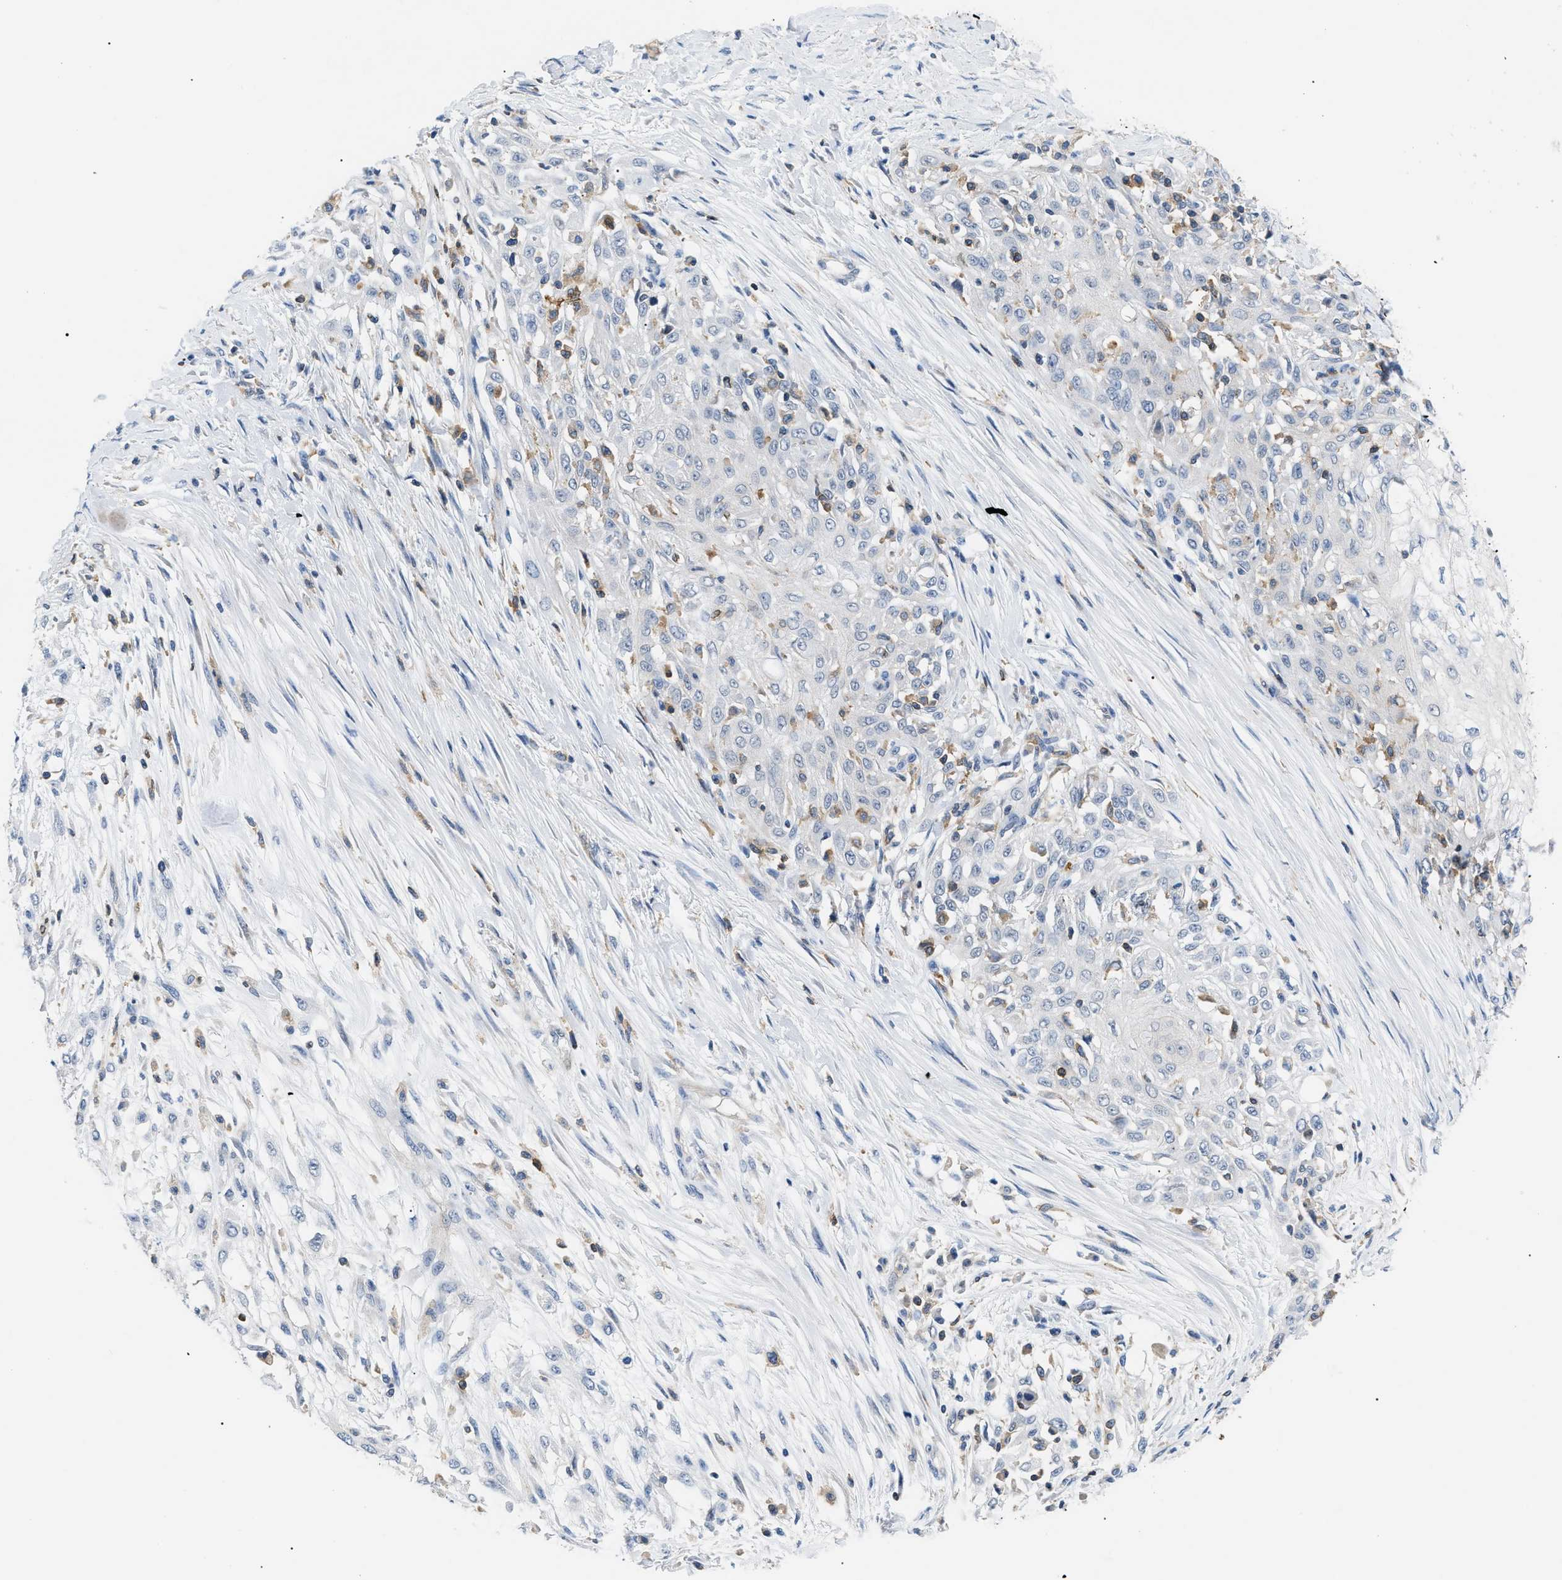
{"staining": {"intensity": "negative", "quantity": "none", "location": "none"}, "tissue": "skin cancer", "cell_type": "Tumor cells", "image_type": "cancer", "snomed": [{"axis": "morphology", "description": "Squamous cell carcinoma, NOS"}, {"axis": "morphology", "description": "Squamous cell carcinoma, metastatic, NOS"}, {"axis": "topography", "description": "Skin"}, {"axis": "topography", "description": "Lymph node"}], "caption": "This micrograph is of skin metastatic squamous cell carcinoma stained with IHC to label a protein in brown with the nuclei are counter-stained blue. There is no staining in tumor cells. Brightfield microscopy of immunohistochemistry (IHC) stained with DAB (3,3'-diaminobenzidine) (brown) and hematoxylin (blue), captured at high magnification.", "gene": "INPP5D", "patient": {"sex": "male", "age": 75}}